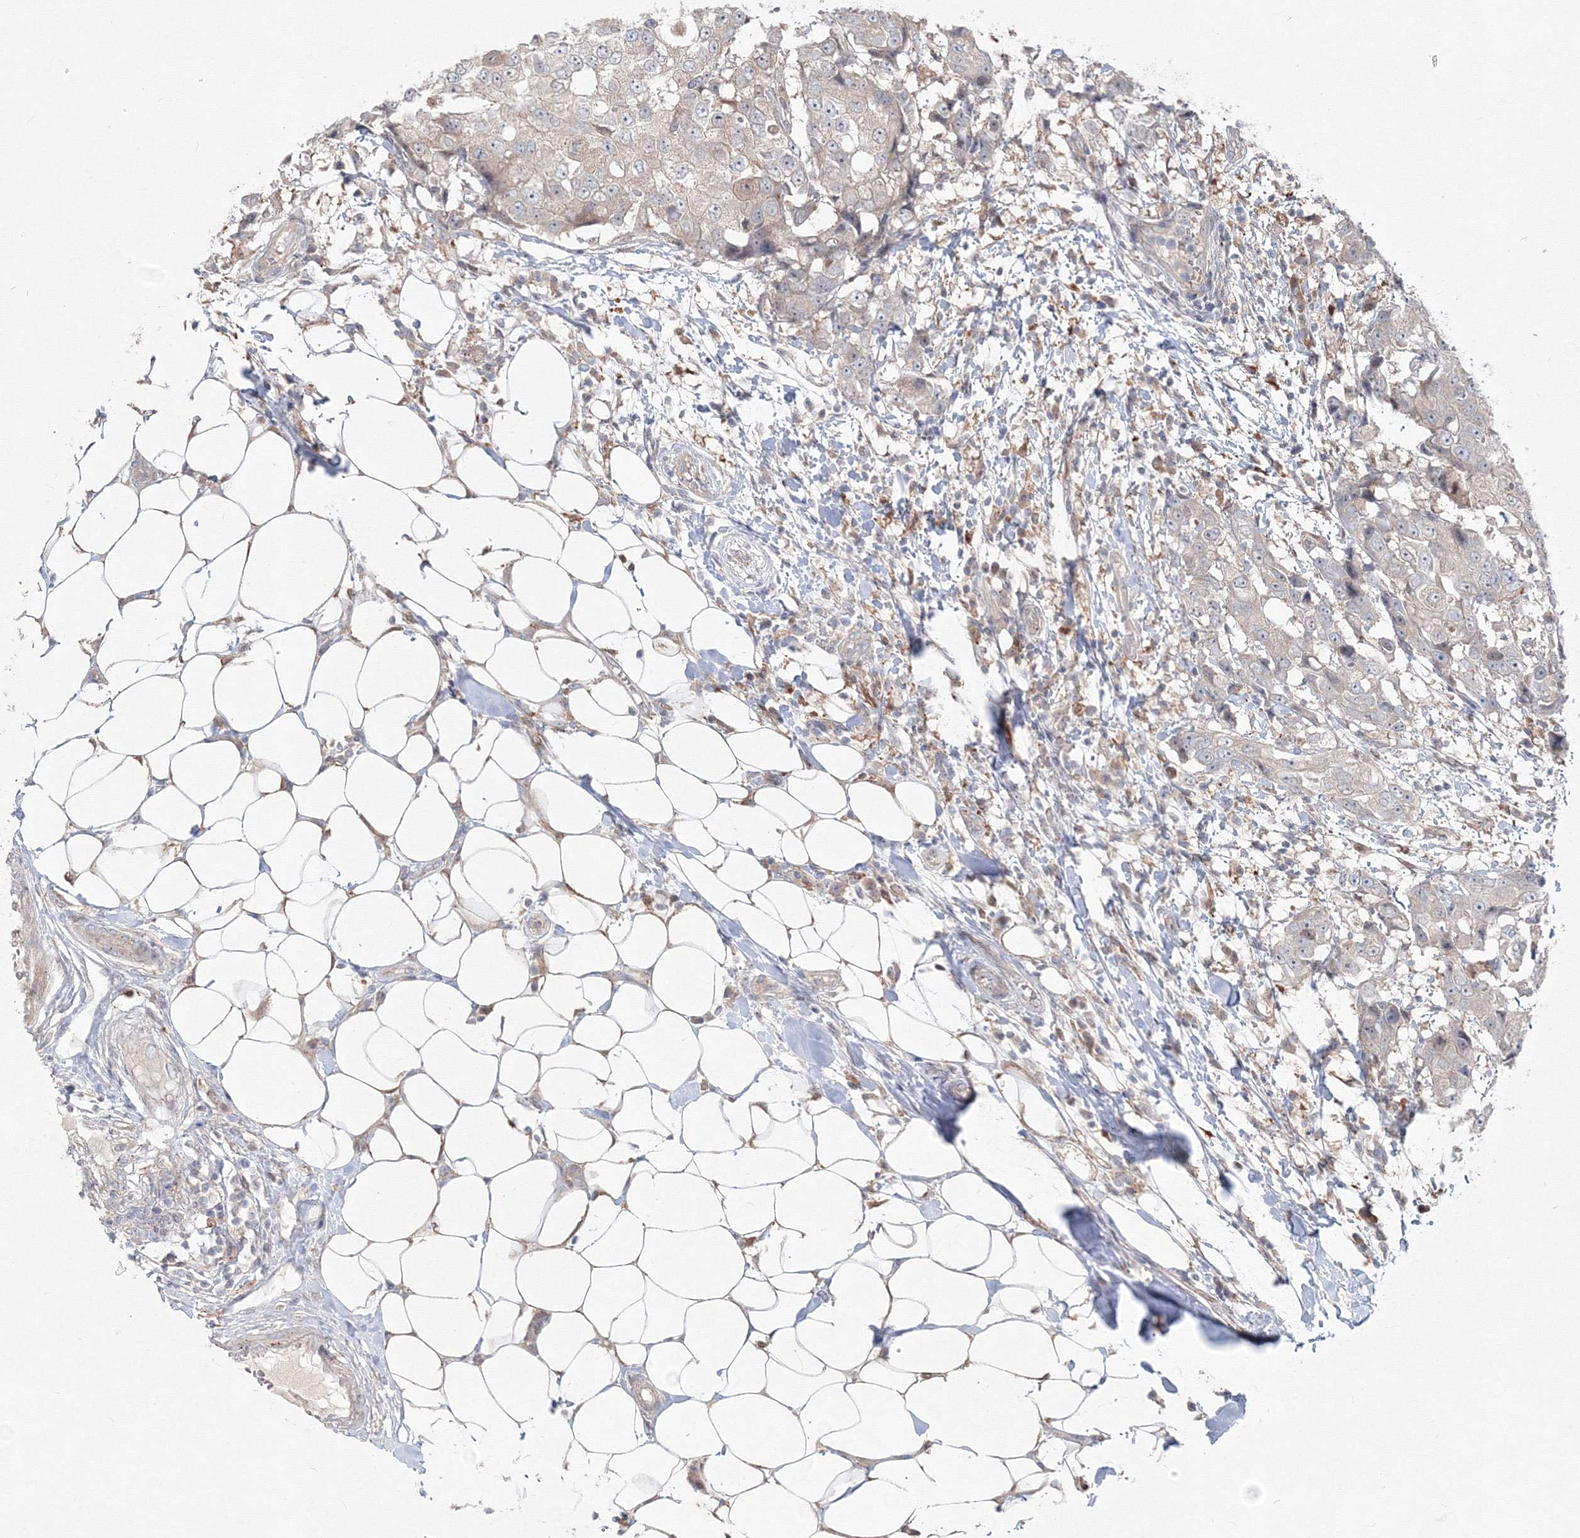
{"staining": {"intensity": "negative", "quantity": "none", "location": "none"}, "tissue": "breast cancer", "cell_type": "Tumor cells", "image_type": "cancer", "snomed": [{"axis": "morphology", "description": "Duct carcinoma"}, {"axis": "topography", "description": "Breast"}], "caption": "This is an IHC histopathology image of human breast cancer. There is no staining in tumor cells.", "gene": "MKRN2", "patient": {"sex": "female", "age": 27}}